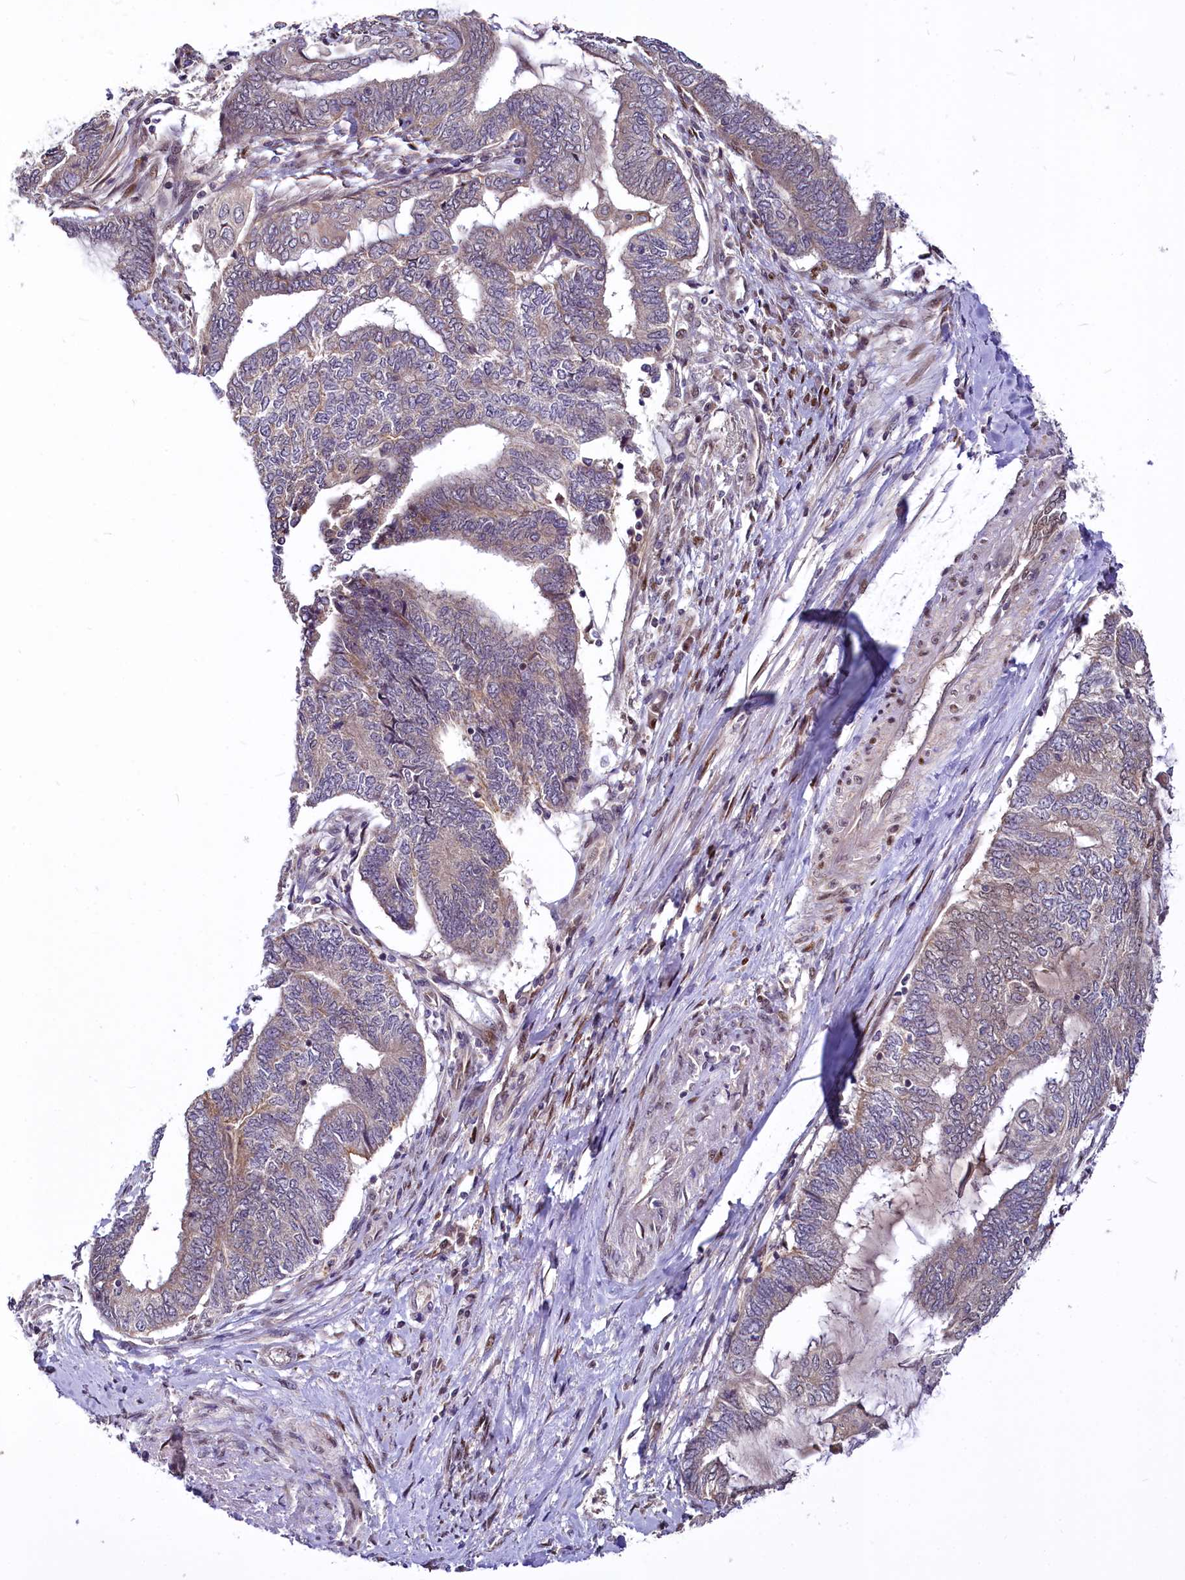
{"staining": {"intensity": "weak", "quantity": "<25%", "location": "cytoplasmic/membranous"}, "tissue": "endometrial cancer", "cell_type": "Tumor cells", "image_type": "cancer", "snomed": [{"axis": "morphology", "description": "Adenocarcinoma, NOS"}, {"axis": "topography", "description": "Uterus"}, {"axis": "topography", "description": "Endometrium"}], "caption": "Photomicrograph shows no protein expression in tumor cells of endometrial cancer tissue.", "gene": "MAML2", "patient": {"sex": "female", "age": 70}}